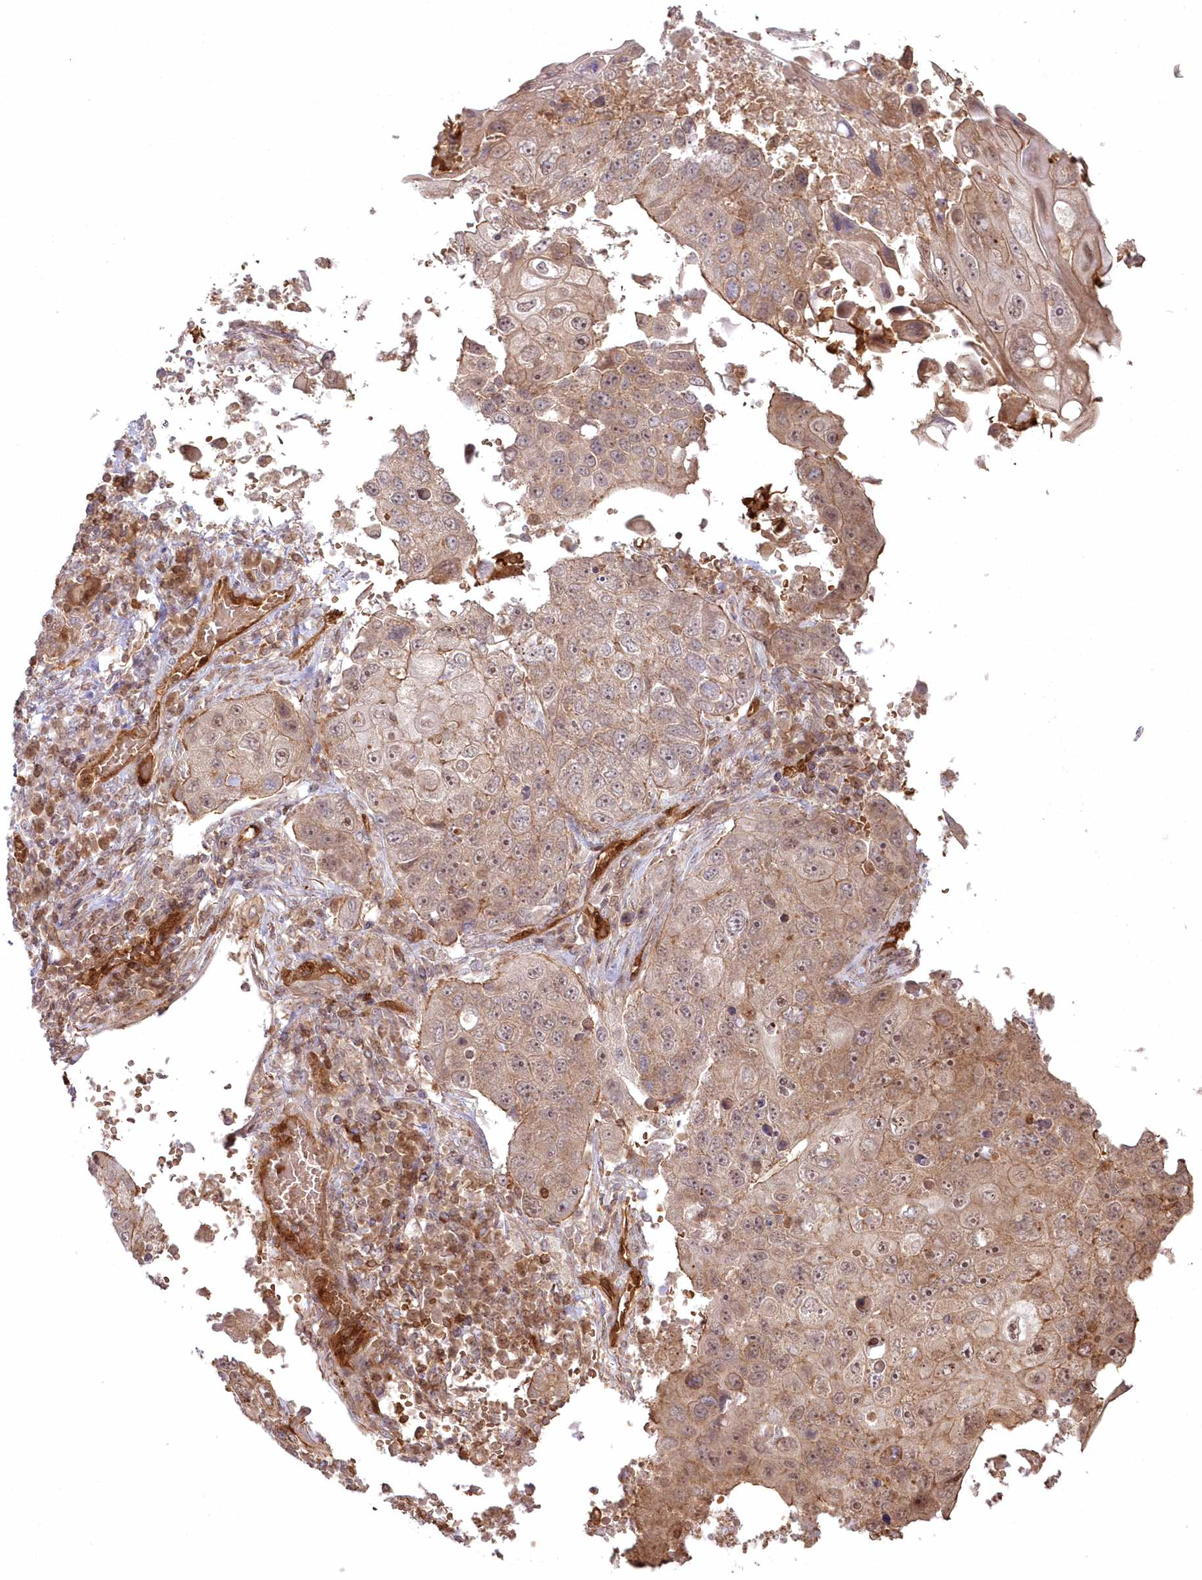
{"staining": {"intensity": "moderate", "quantity": ">75%", "location": "cytoplasmic/membranous"}, "tissue": "lung cancer", "cell_type": "Tumor cells", "image_type": "cancer", "snomed": [{"axis": "morphology", "description": "Squamous cell carcinoma, NOS"}, {"axis": "topography", "description": "Lung"}], "caption": "Brown immunohistochemical staining in human lung squamous cell carcinoma demonstrates moderate cytoplasmic/membranous positivity in about >75% of tumor cells.", "gene": "RGCC", "patient": {"sex": "male", "age": 61}}